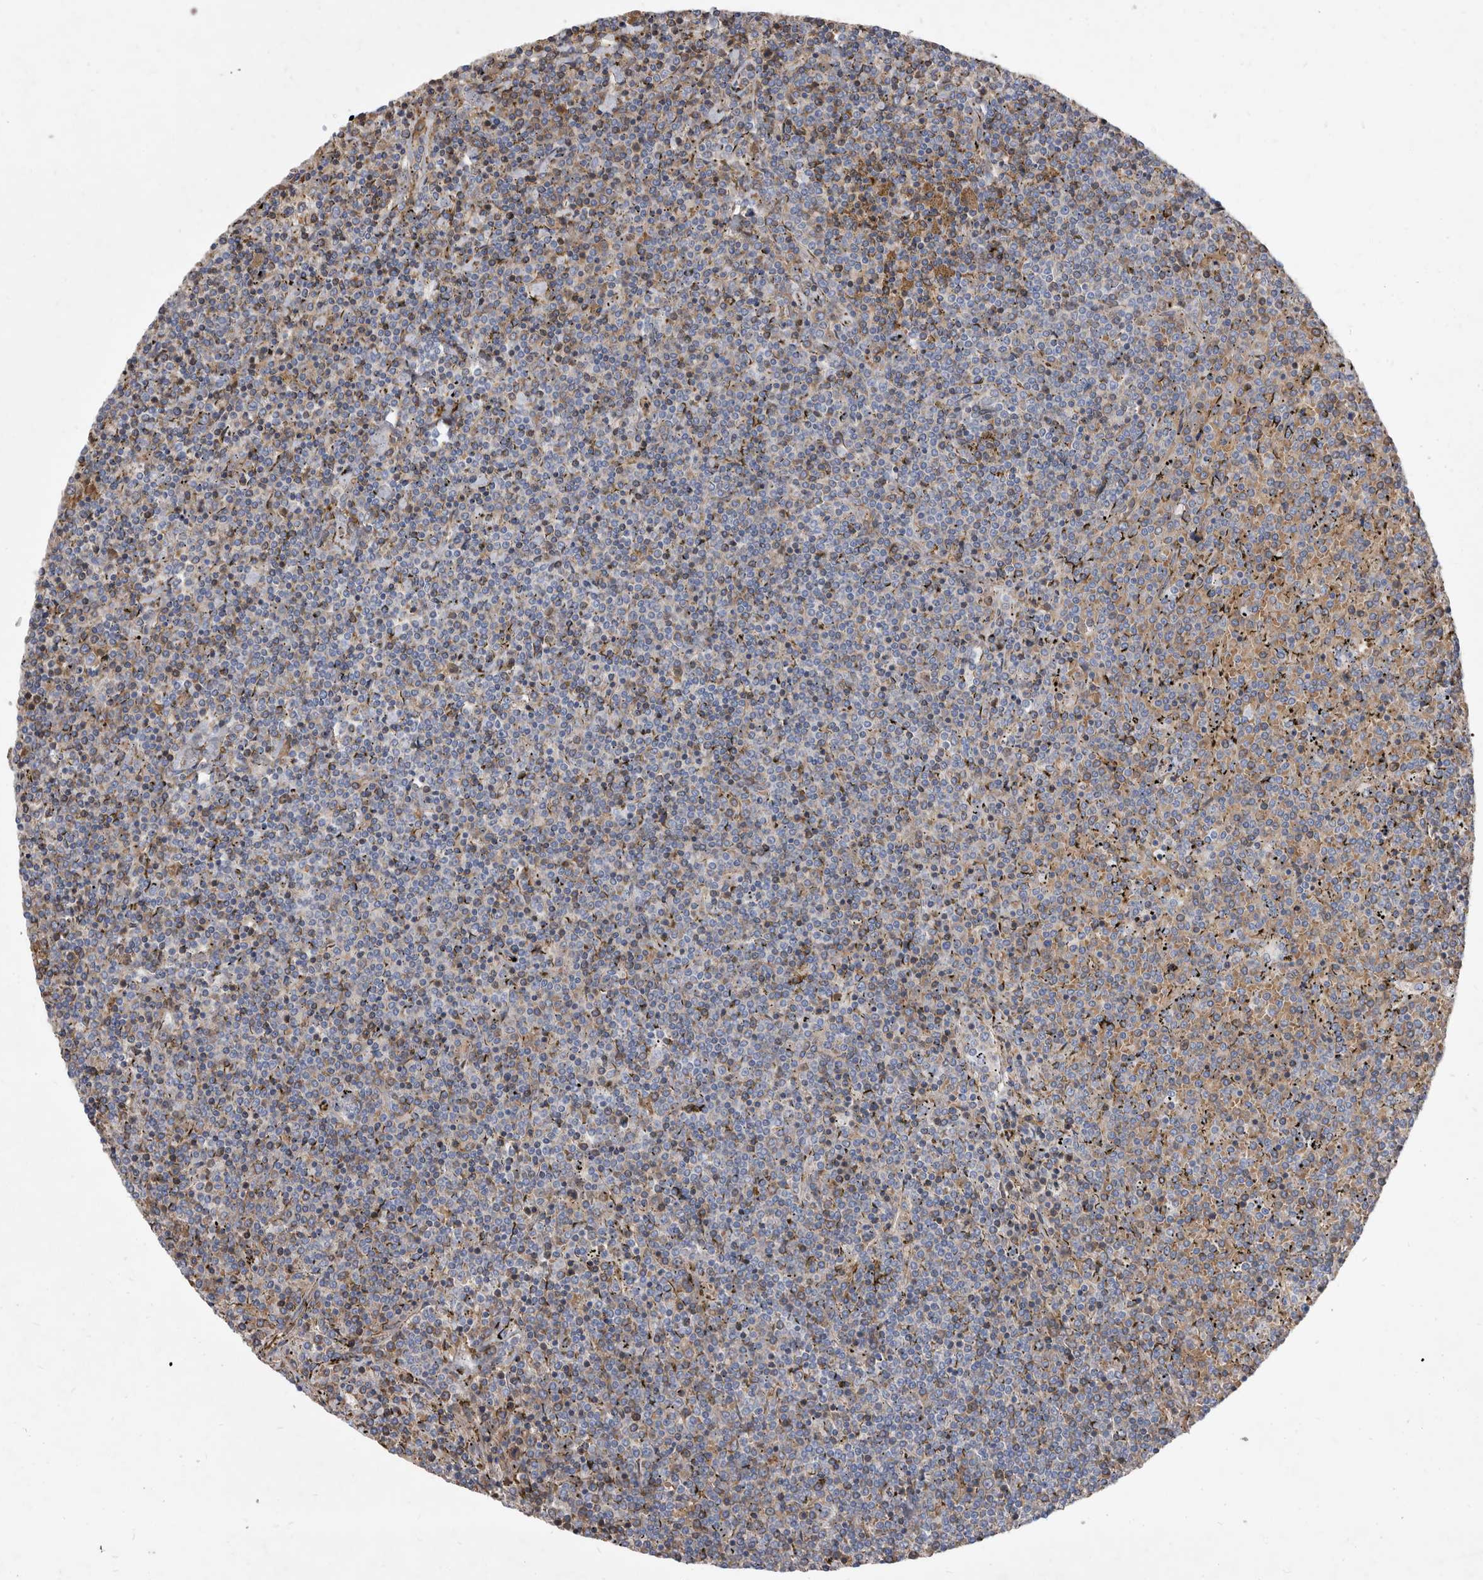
{"staining": {"intensity": "negative", "quantity": "none", "location": "none"}, "tissue": "lymphoma", "cell_type": "Tumor cells", "image_type": "cancer", "snomed": [{"axis": "morphology", "description": "Malignant lymphoma, non-Hodgkin's type, Low grade"}, {"axis": "topography", "description": "Spleen"}], "caption": "Human low-grade malignant lymphoma, non-Hodgkin's type stained for a protein using immunohistochemistry (IHC) reveals no expression in tumor cells.", "gene": "ATP13A3", "patient": {"sex": "female", "age": 19}}